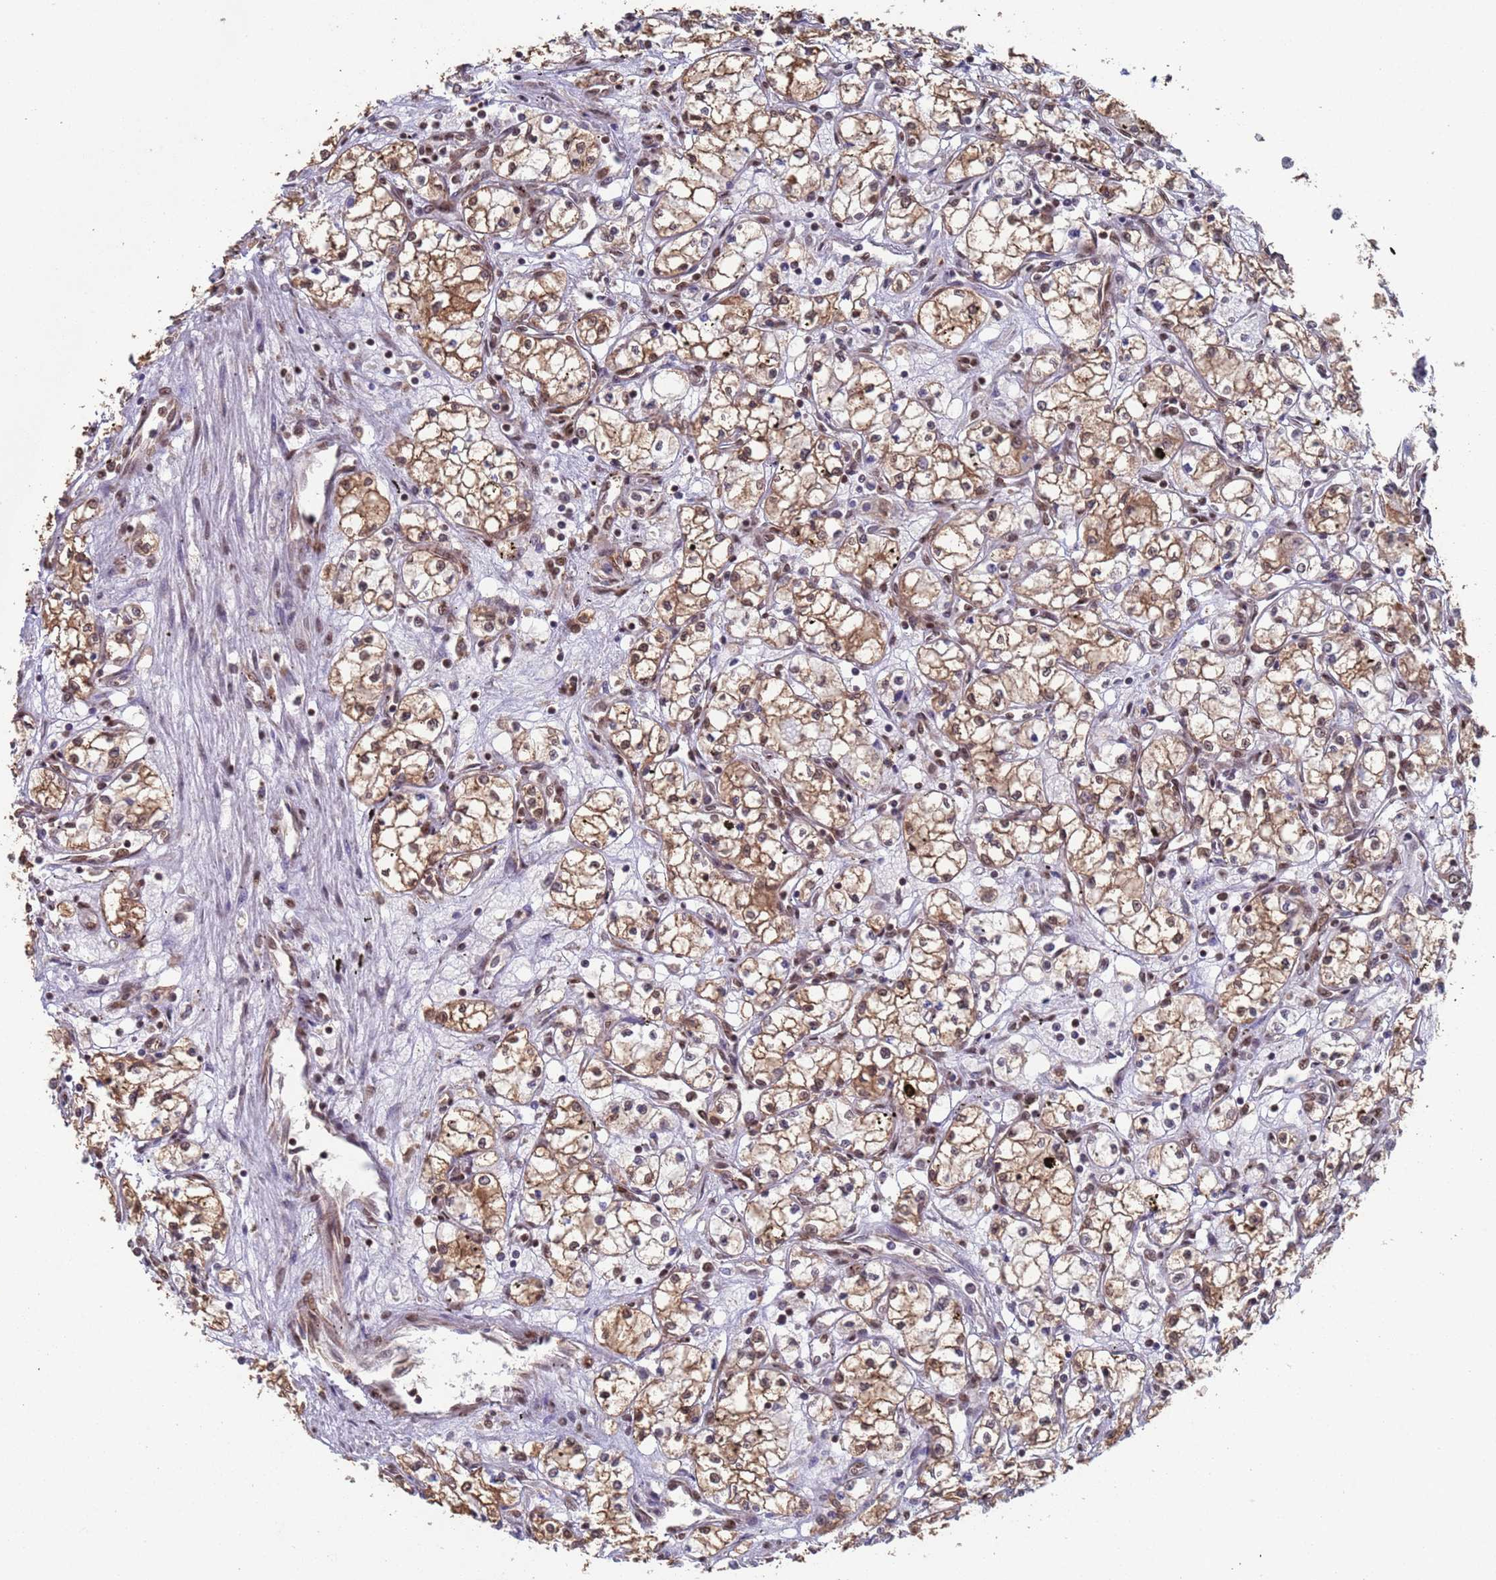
{"staining": {"intensity": "moderate", "quantity": ">75%", "location": "cytoplasmic/membranous"}, "tissue": "renal cancer", "cell_type": "Tumor cells", "image_type": "cancer", "snomed": [{"axis": "morphology", "description": "Adenocarcinoma, NOS"}, {"axis": "topography", "description": "Kidney"}], "caption": "A photomicrograph showing moderate cytoplasmic/membranous positivity in about >75% of tumor cells in adenocarcinoma (renal), as visualized by brown immunohistochemical staining.", "gene": "FUBP3", "patient": {"sex": "male", "age": 59}}